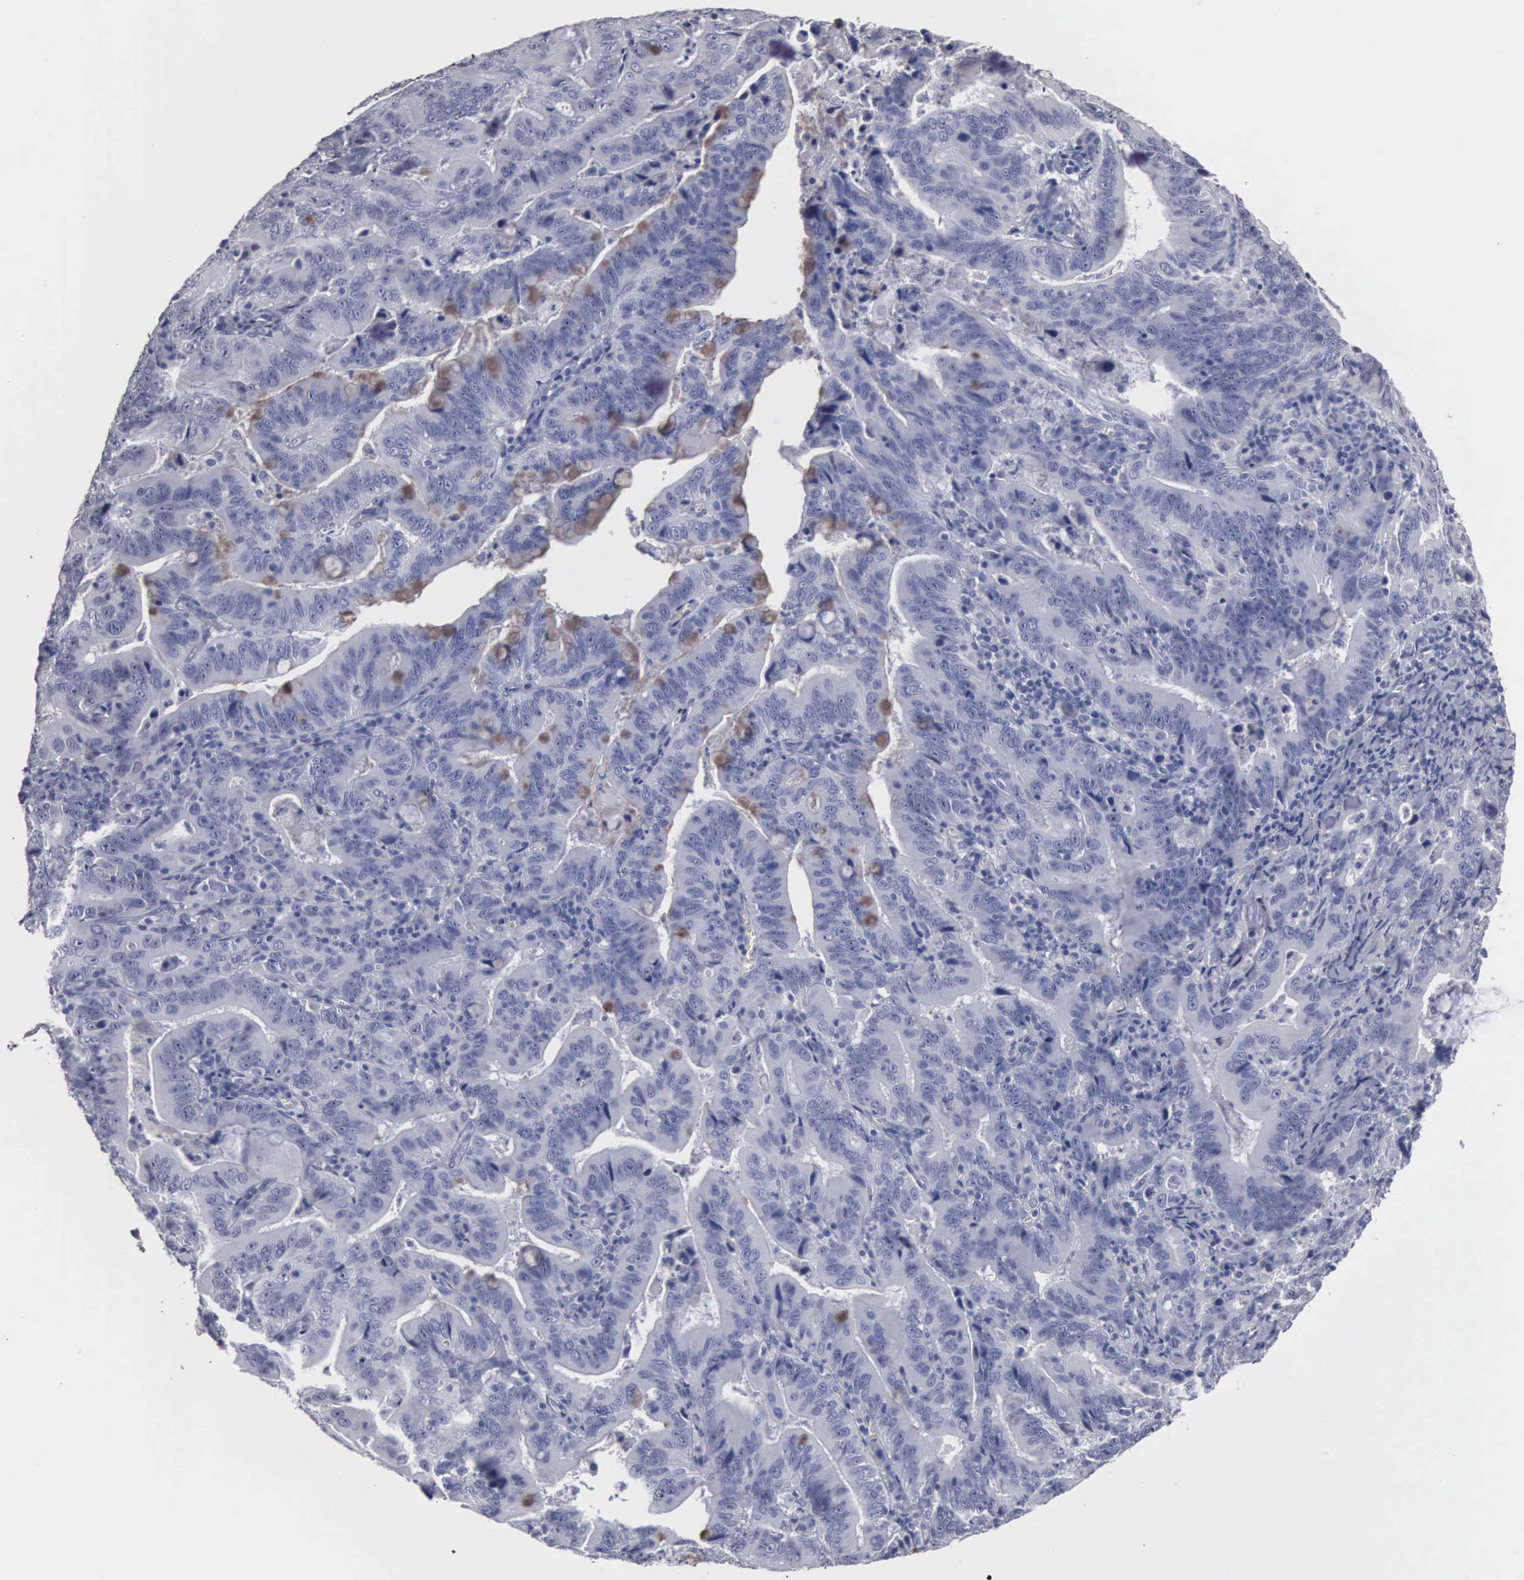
{"staining": {"intensity": "weak", "quantity": "<25%", "location": "cytoplasmic/membranous"}, "tissue": "stomach cancer", "cell_type": "Tumor cells", "image_type": "cancer", "snomed": [{"axis": "morphology", "description": "Adenocarcinoma, NOS"}, {"axis": "topography", "description": "Stomach, upper"}], "caption": "IHC micrograph of human stomach cancer stained for a protein (brown), which displays no staining in tumor cells. (DAB (3,3'-diaminobenzidine) immunohistochemistry (IHC) with hematoxylin counter stain).", "gene": "UPB1", "patient": {"sex": "male", "age": 63}}